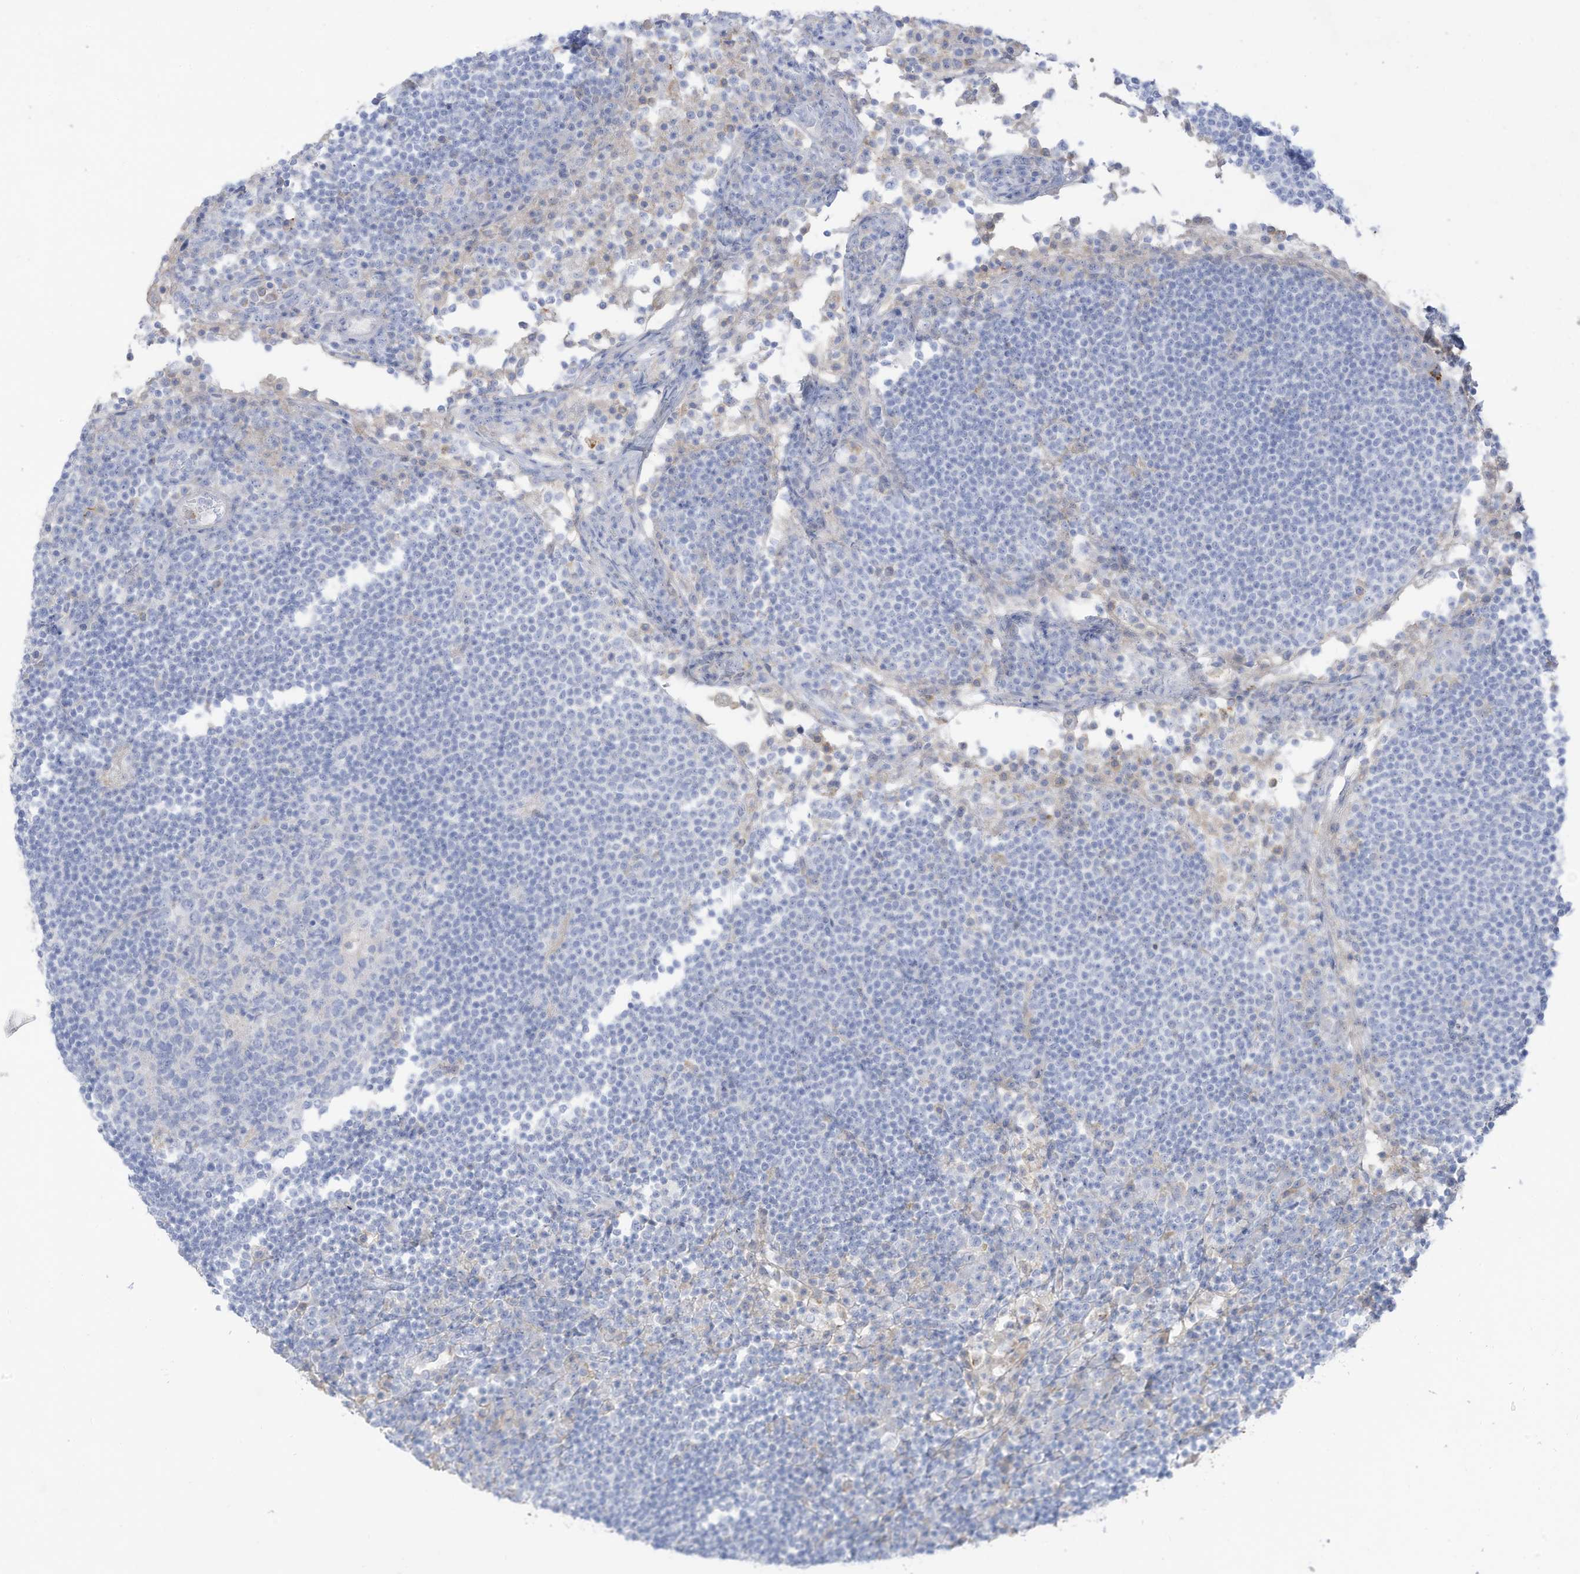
{"staining": {"intensity": "negative", "quantity": "none", "location": "none"}, "tissue": "lymph node", "cell_type": "Germinal center cells", "image_type": "normal", "snomed": [{"axis": "morphology", "description": "Normal tissue, NOS"}, {"axis": "topography", "description": "Lymph node"}], "caption": "This is a histopathology image of immunohistochemistry (IHC) staining of unremarkable lymph node, which shows no positivity in germinal center cells.", "gene": "HSD17B13", "patient": {"sex": "female", "age": 53}}